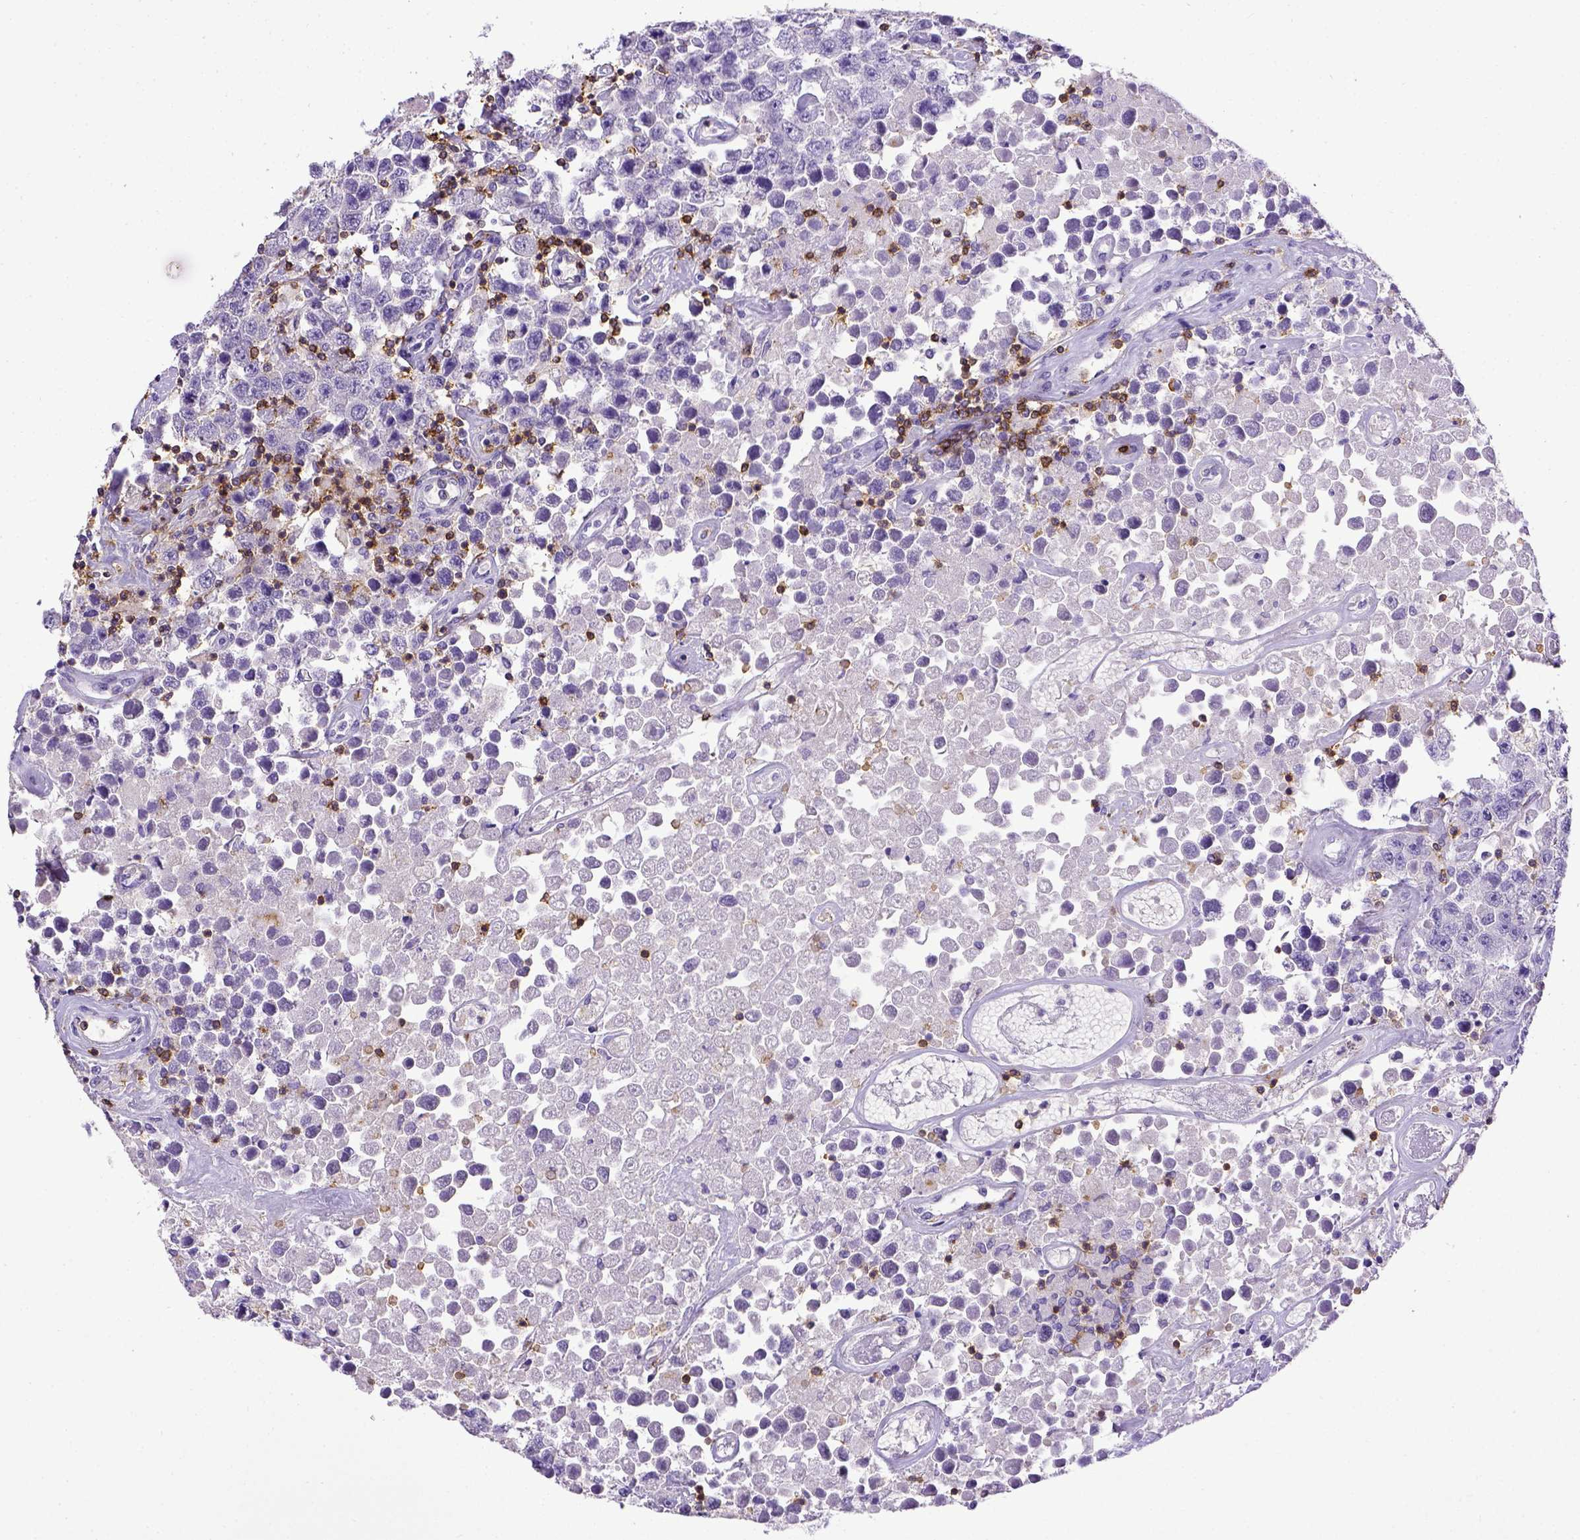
{"staining": {"intensity": "negative", "quantity": "none", "location": "none"}, "tissue": "testis cancer", "cell_type": "Tumor cells", "image_type": "cancer", "snomed": [{"axis": "morphology", "description": "Seminoma, NOS"}, {"axis": "topography", "description": "Testis"}], "caption": "Photomicrograph shows no significant protein expression in tumor cells of testis cancer.", "gene": "CD3E", "patient": {"sex": "male", "age": 52}}